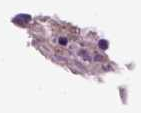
{"staining": {"intensity": "negative", "quantity": "none", "location": "none"}, "tissue": "lymph node", "cell_type": "Germinal center cells", "image_type": "normal", "snomed": [{"axis": "morphology", "description": "Normal tissue, NOS"}, {"axis": "topography", "description": "Lymph node"}], "caption": "Photomicrograph shows no protein expression in germinal center cells of normal lymph node.", "gene": "VSTM5", "patient": {"sex": "male", "age": 62}}